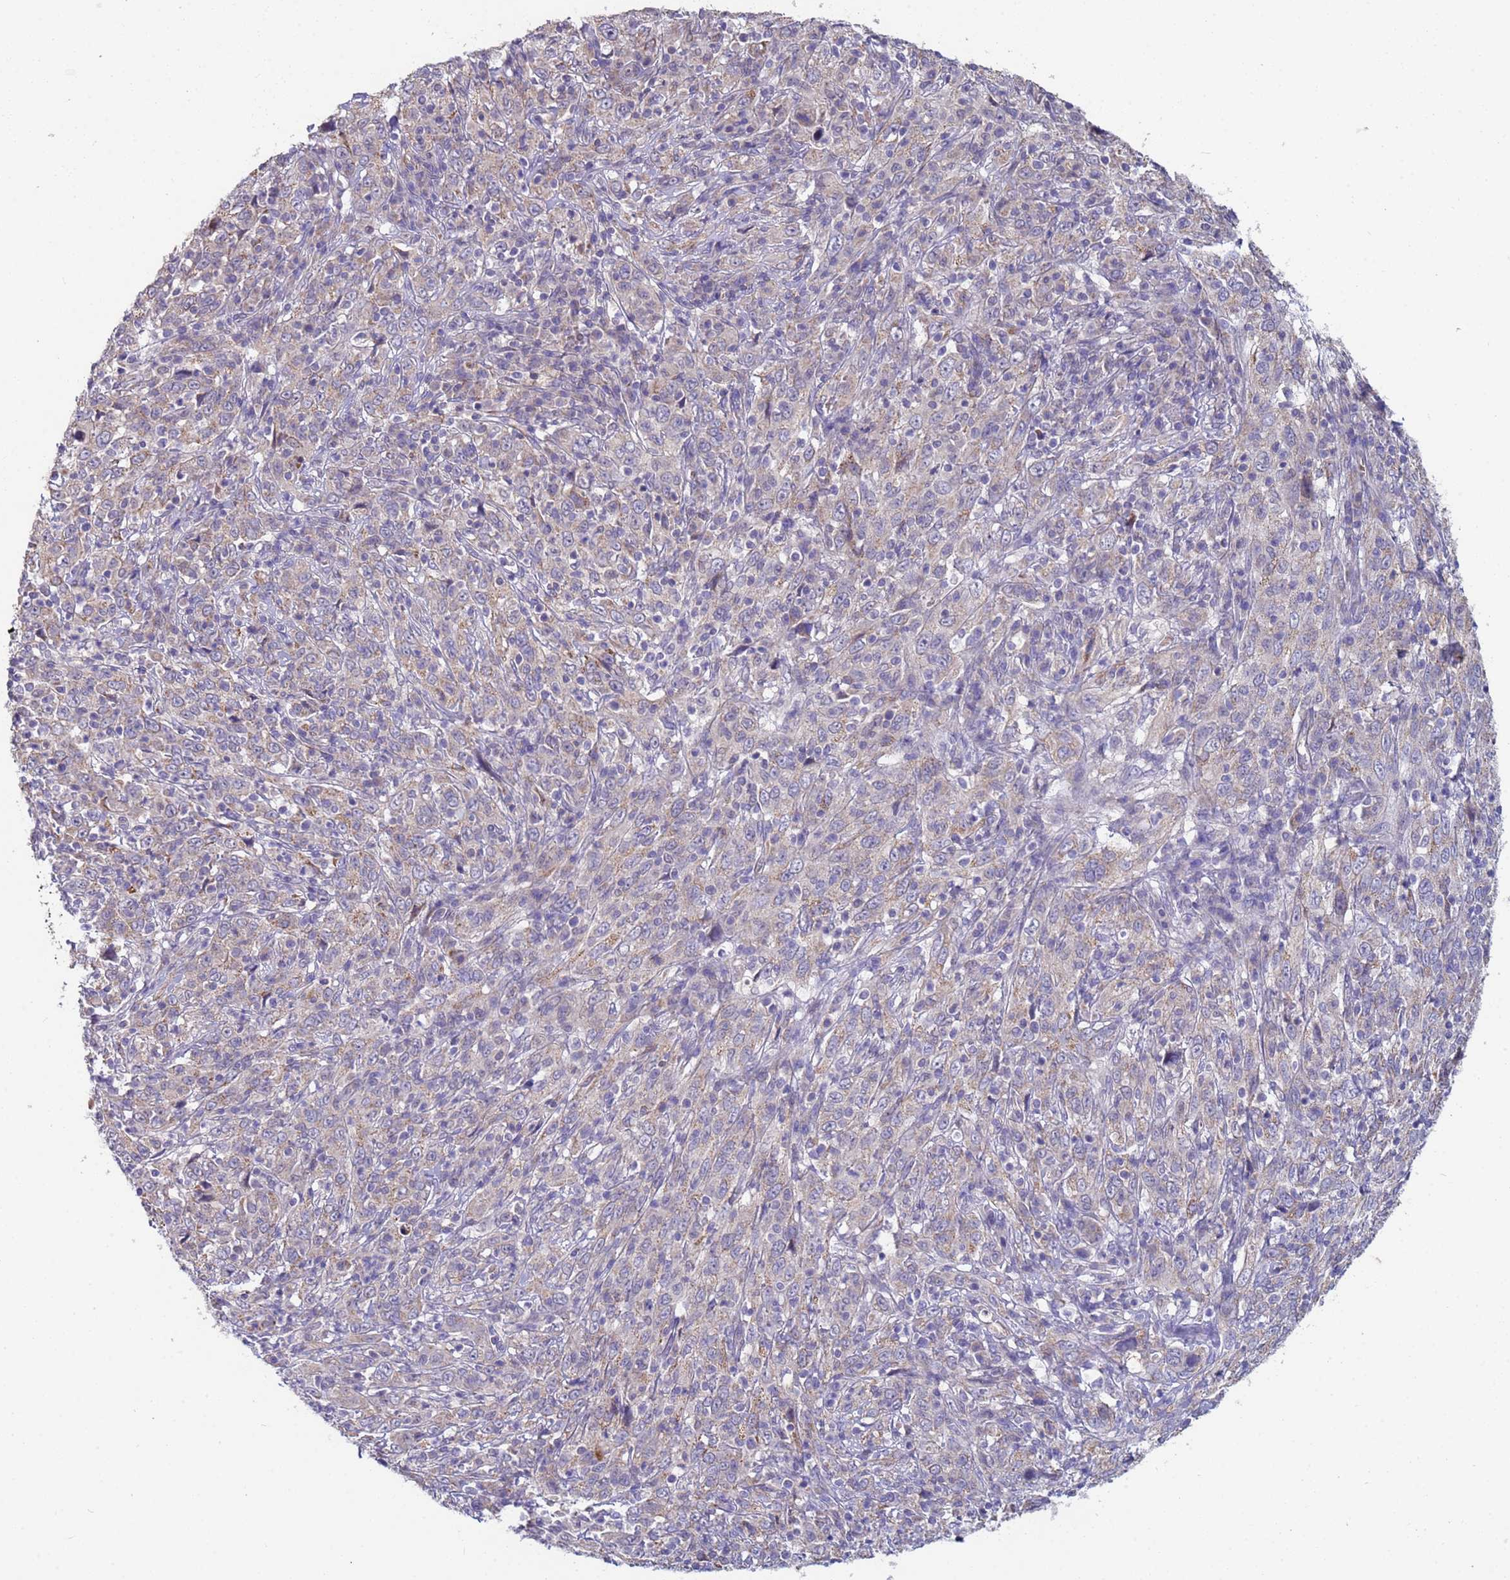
{"staining": {"intensity": "negative", "quantity": "none", "location": "none"}, "tissue": "cervical cancer", "cell_type": "Tumor cells", "image_type": "cancer", "snomed": [{"axis": "morphology", "description": "Squamous cell carcinoma, NOS"}, {"axis": "topography", "description": "Cervix"}], "caption": "Immunohistochemistry of squamous cell carcinoma (cervical) shows no positivity in tumor cells.", "gene": "CLHC1", "patient": {"sex": "female", "age": 46}}